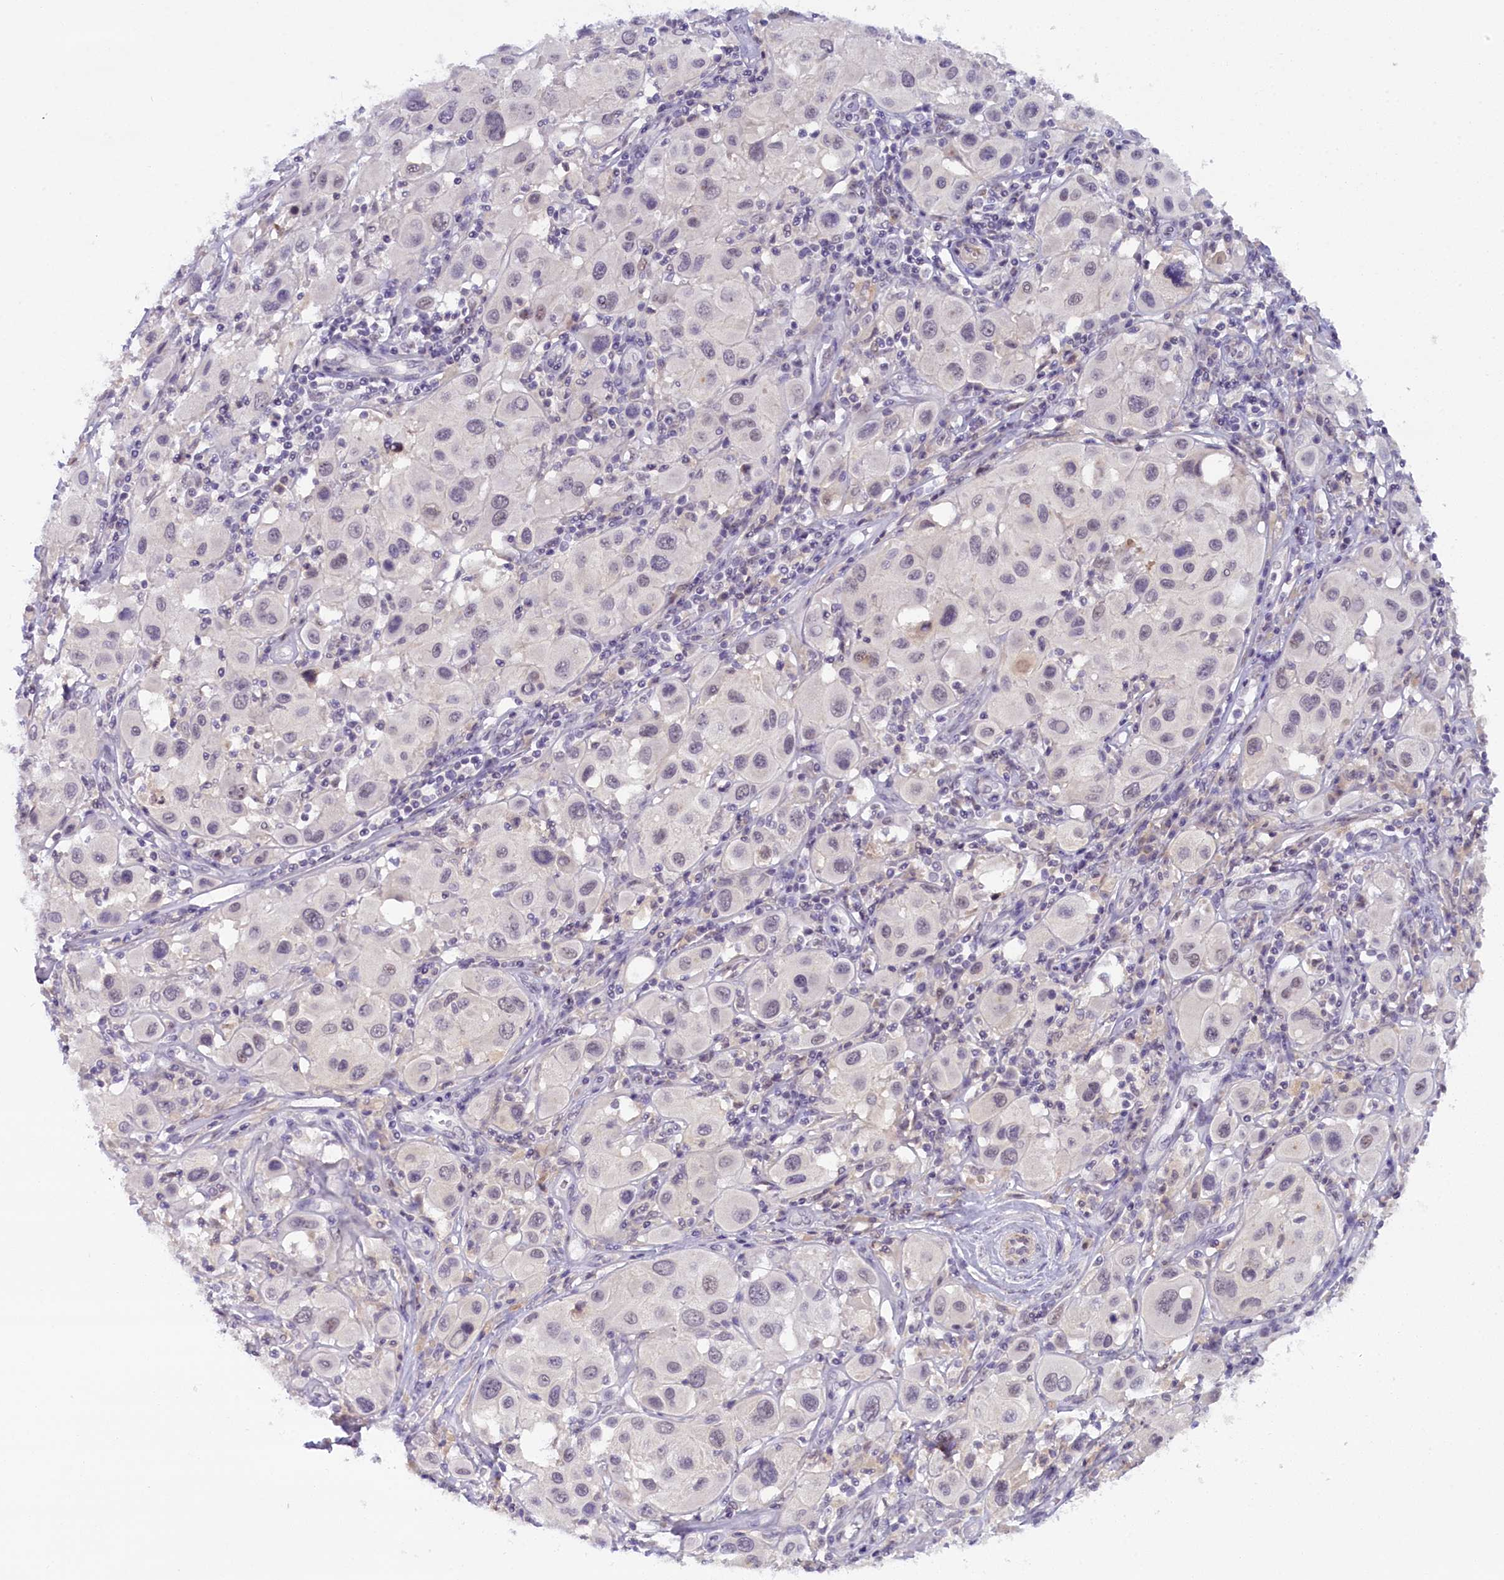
{"staining": {"intensity": "negative", "quantity": "none", "location": "none"}, "tissue": "melanoma", "cell_type": "Tumor cells", "image_type": "cancer", "snomed": [{"axis": "morphology", "description": "Malignant melanoma, Metastatic site"}, {"axis": "topography", "description": "Skin"}], "caption": "There is no significant positivity in tumor cells of melanoma.", "gene": "CRAMP1", "patient": {"sex": "male", "age": 41}}